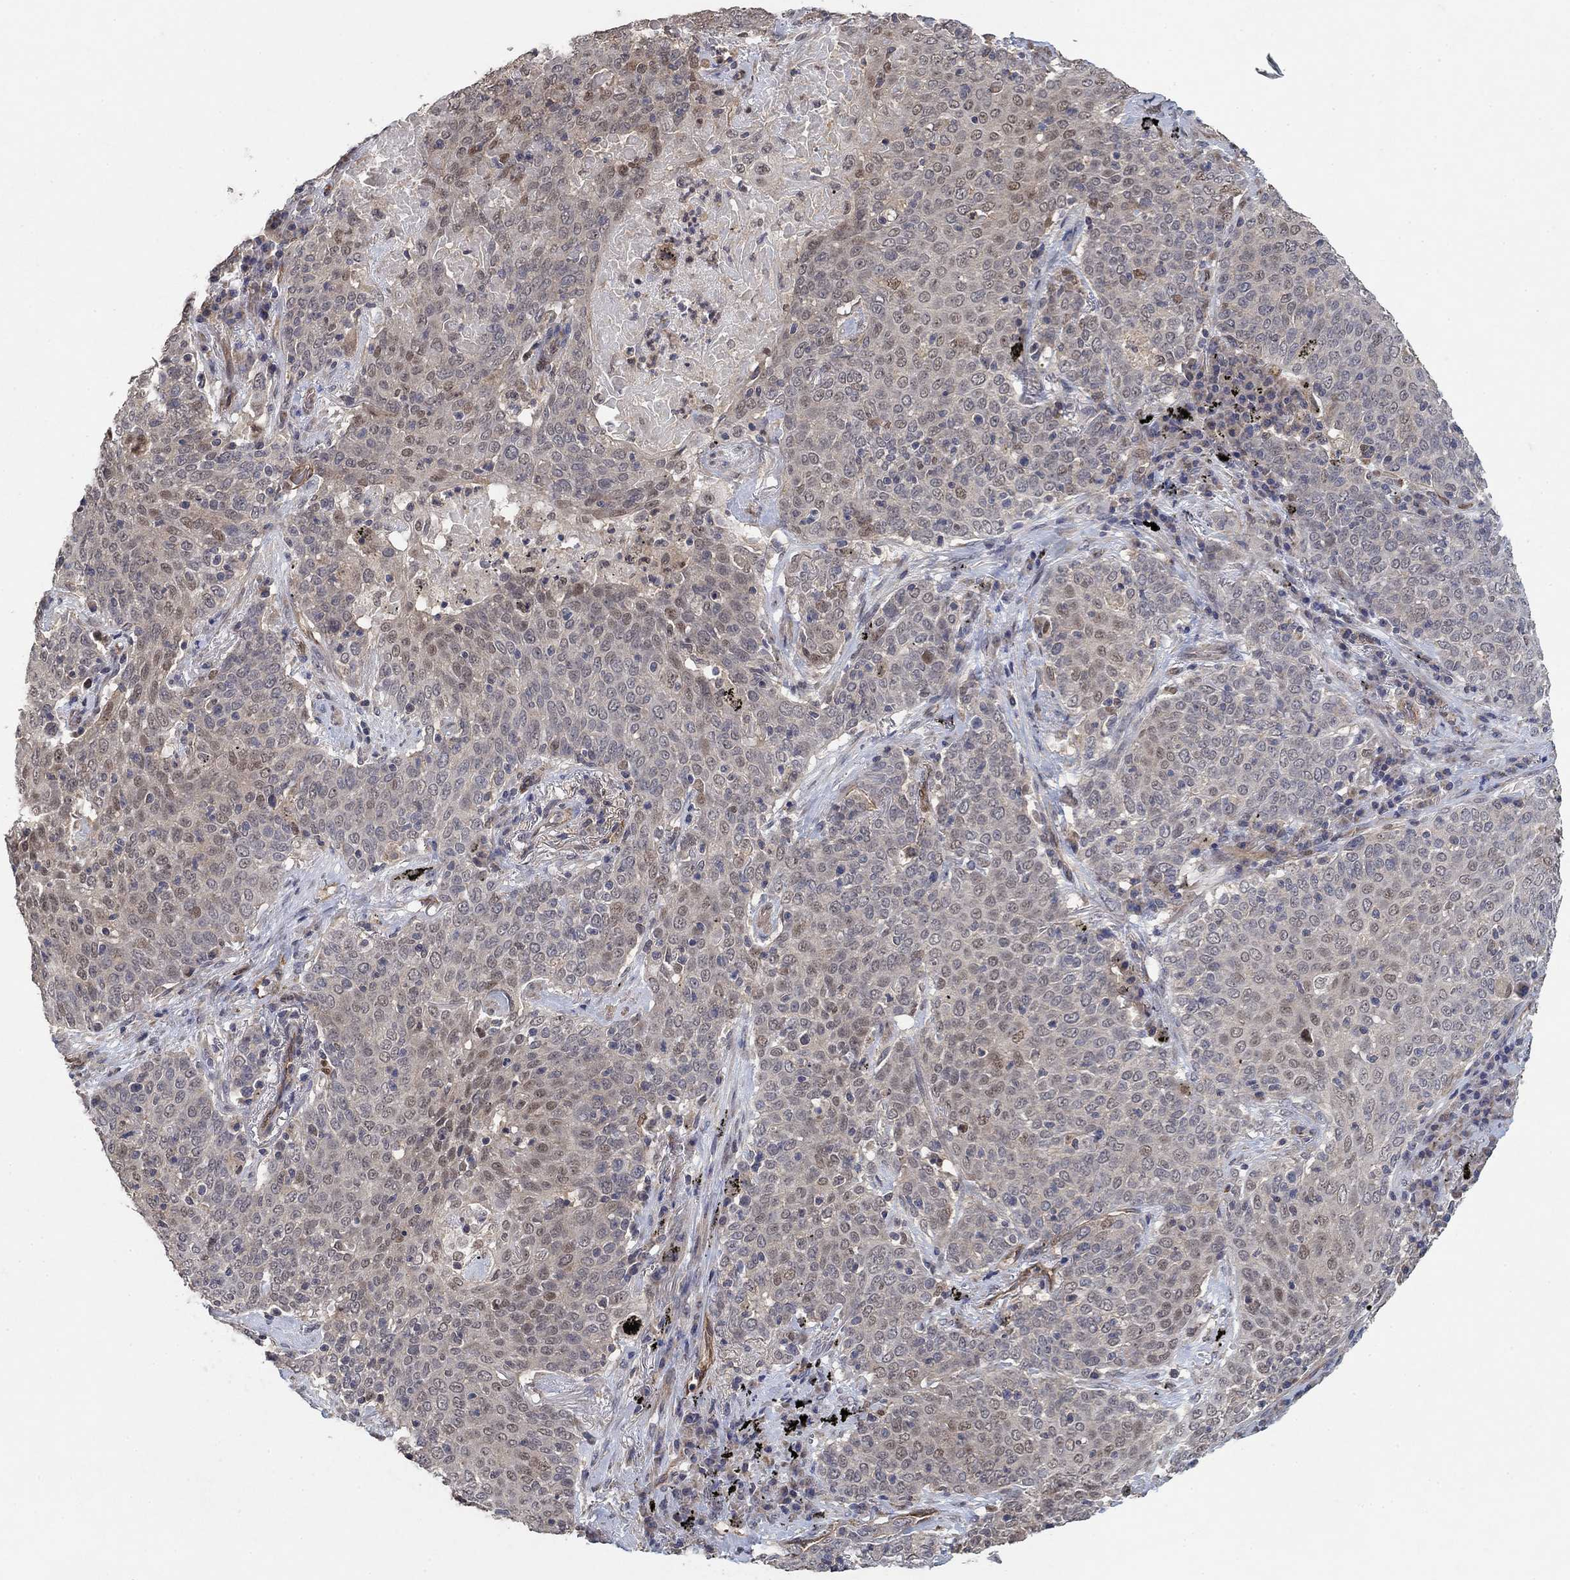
{"staining": {"intensity": "moderate", "quantity": "<25%", "location": "cytoplasmic/membranous"}, "tissue": "lung cancer", "cell_type": "Tumor cells", "image_type": "cancer", "snomed": [{"axis": "morphology", "description": "Squamous cell carcinoma, NOS"}, {"axis": "topography", "description": "Lung"}], "caption": "A histopathology image showing moderate cytoplasmic/membranous staining in approximately <25% of tumor cells in lung squamous cell carcinoma, as visualized by brown immunohistochemical staining.", "gene": "MCUR1", "patient": {"sex": "male", "age": 82}}